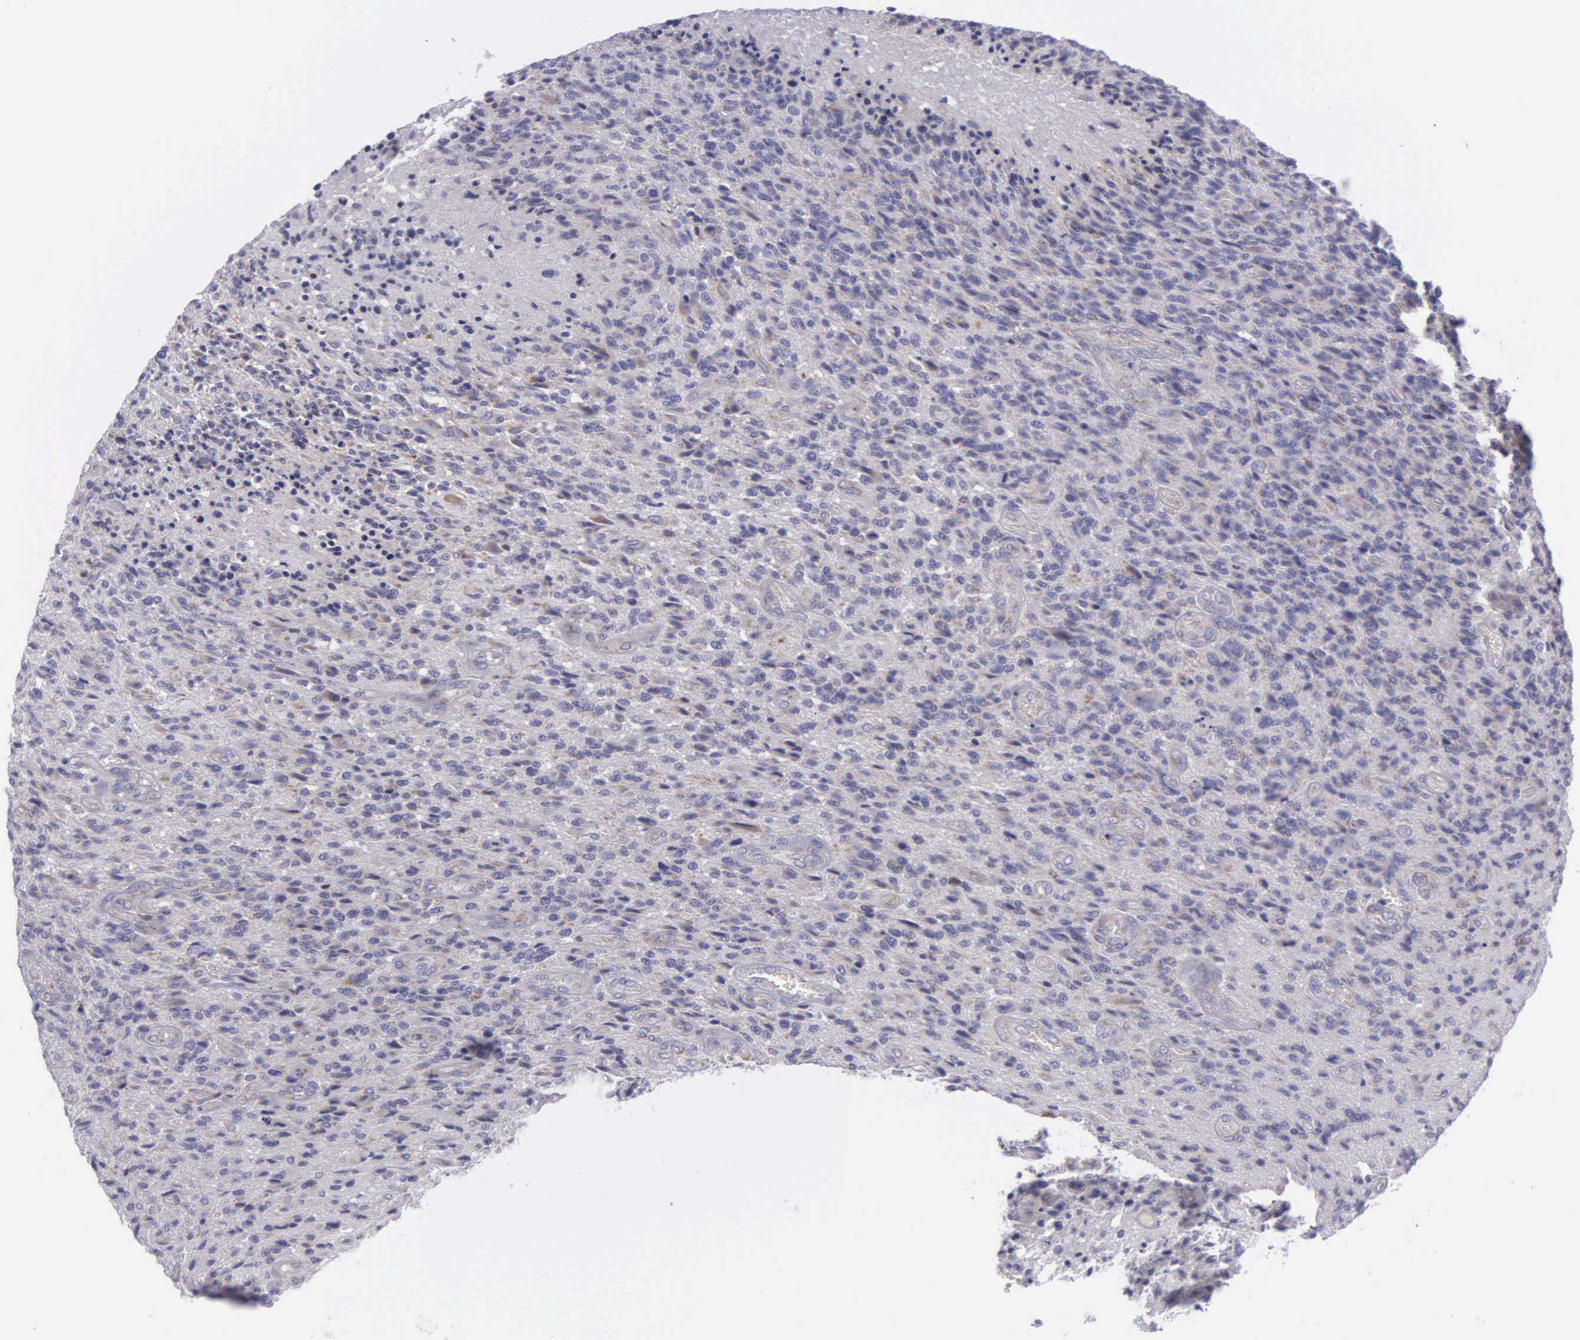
{"staining": {"intensity": "negative", "quantity": "none", "location": "none"}, "tissue": "glioma", "cell_type": "Tumor cells", "image_type": "cancer", "snomed": [{"axis": "morphology", "description": "Glioma, malignant, High grade"}, {"axis": "topography", "description": "Brain"}], "caption": "An image of glioma stained for a protein exhibits no brown staining in tumor cells. (DAB (3,3'-diaminobenzidine) immunohistochemistry (IHC) visualized using brightfield microscopy, high magnification).", "gene": "SYNJ2BP", "patient": {"sex": "male", "age": 36}}